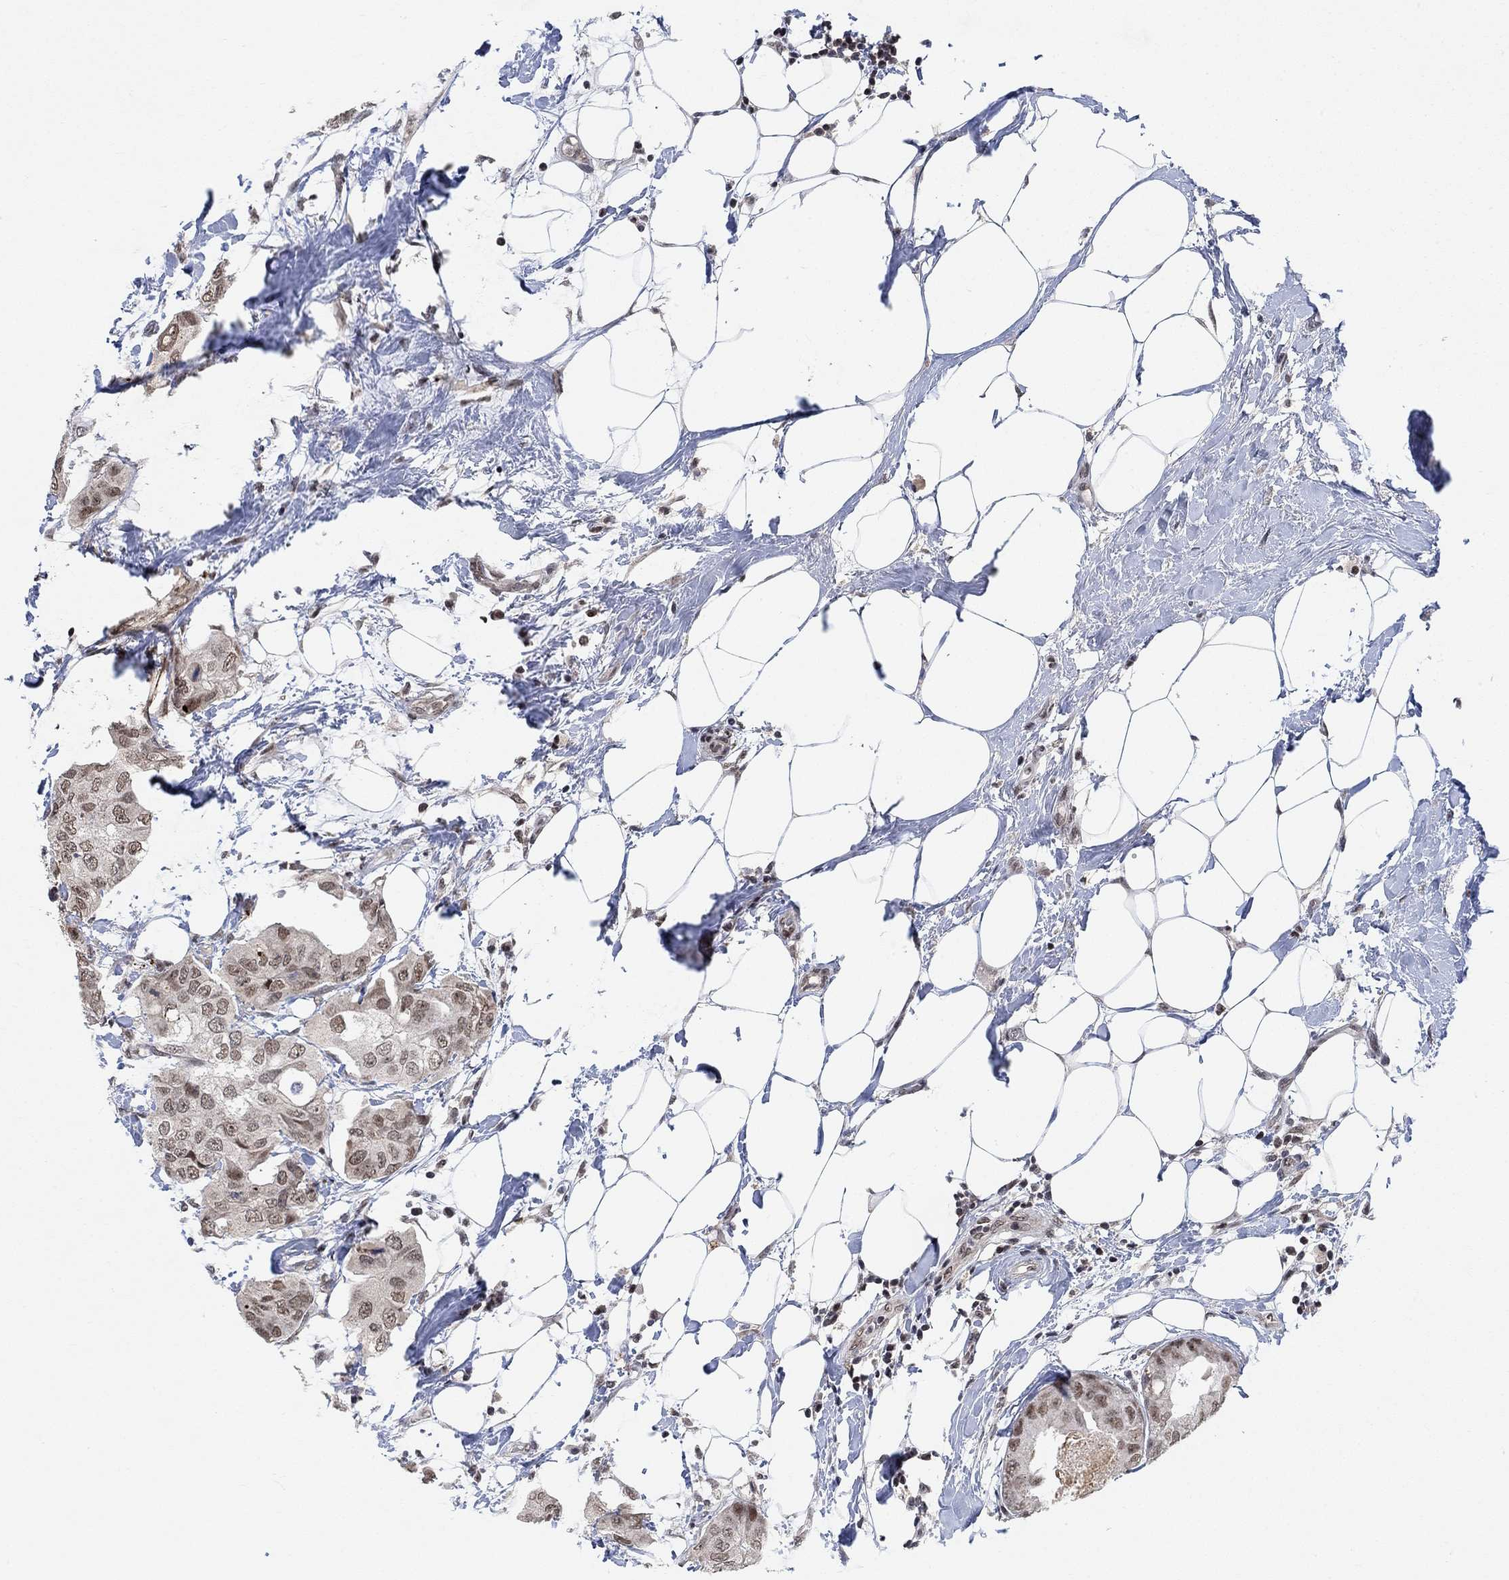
{"staining": {"intensity": "moderate", "quantity": "25%-75%", "location": "nuclear"}, "tissue": "breast cancer", "cell_type": "Tumor cells", "image_type": "cancer", "snomed": [{"axis": "morphology", "description": "Normal tissue, NOS"}, {"axis": "morphology", "description": "Duct carcinoma"}, {"axis": "topography", "description": "Breast"}], "caption": "A brown stain labels moderate nuclear staining of a protein in human breast cancer (infiltrating ductal carcinoma) tumor cells.", "gene": "THAP8", "patient": {"sex": "female", "age": 40}}